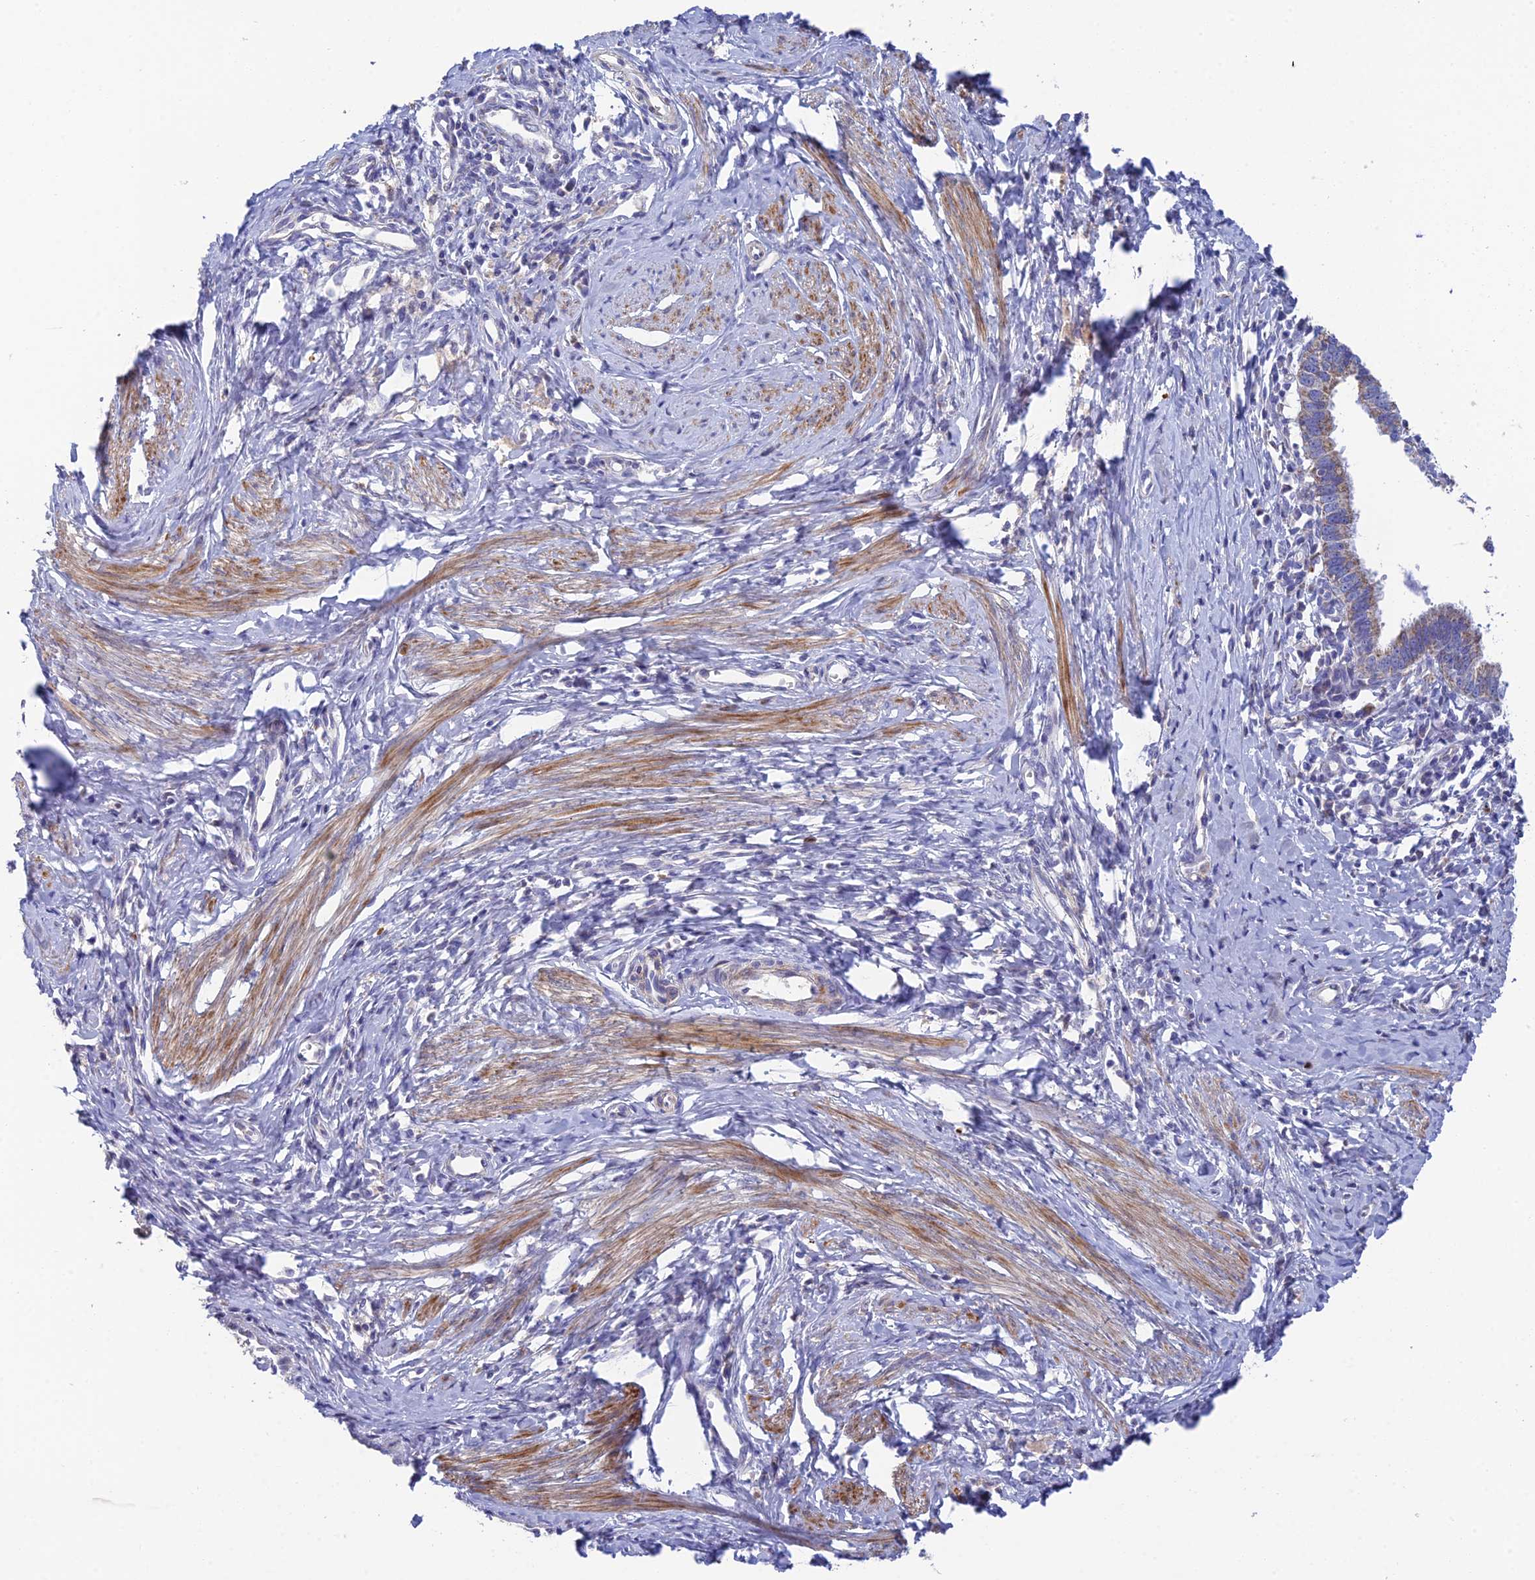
{"staining": {"intensity": "weak", "quantity": ">75%", "location": "cytoplasmic/membranous"}, "tissue": "cervical cancer", "cell_type": "Tumor cells", "image_type": "cancer", "snomed": [{"axis": "morphology", "description": "Adenocarcinoma, NOS"}, {"axis": "topography", "description": "Cervix"}], "caption": "Protein analysis of adenocarcinoma (cervical) tissue shows weak cytoplasmic/membranous positivity in about >75% of tumor cells. (DAB (3,3'-diaminobenzidine) IHC, brown staining for protein, blue staining for nuclei).", "gene": "CSPG4", "patient": {"sex": "female", "age": 36}}